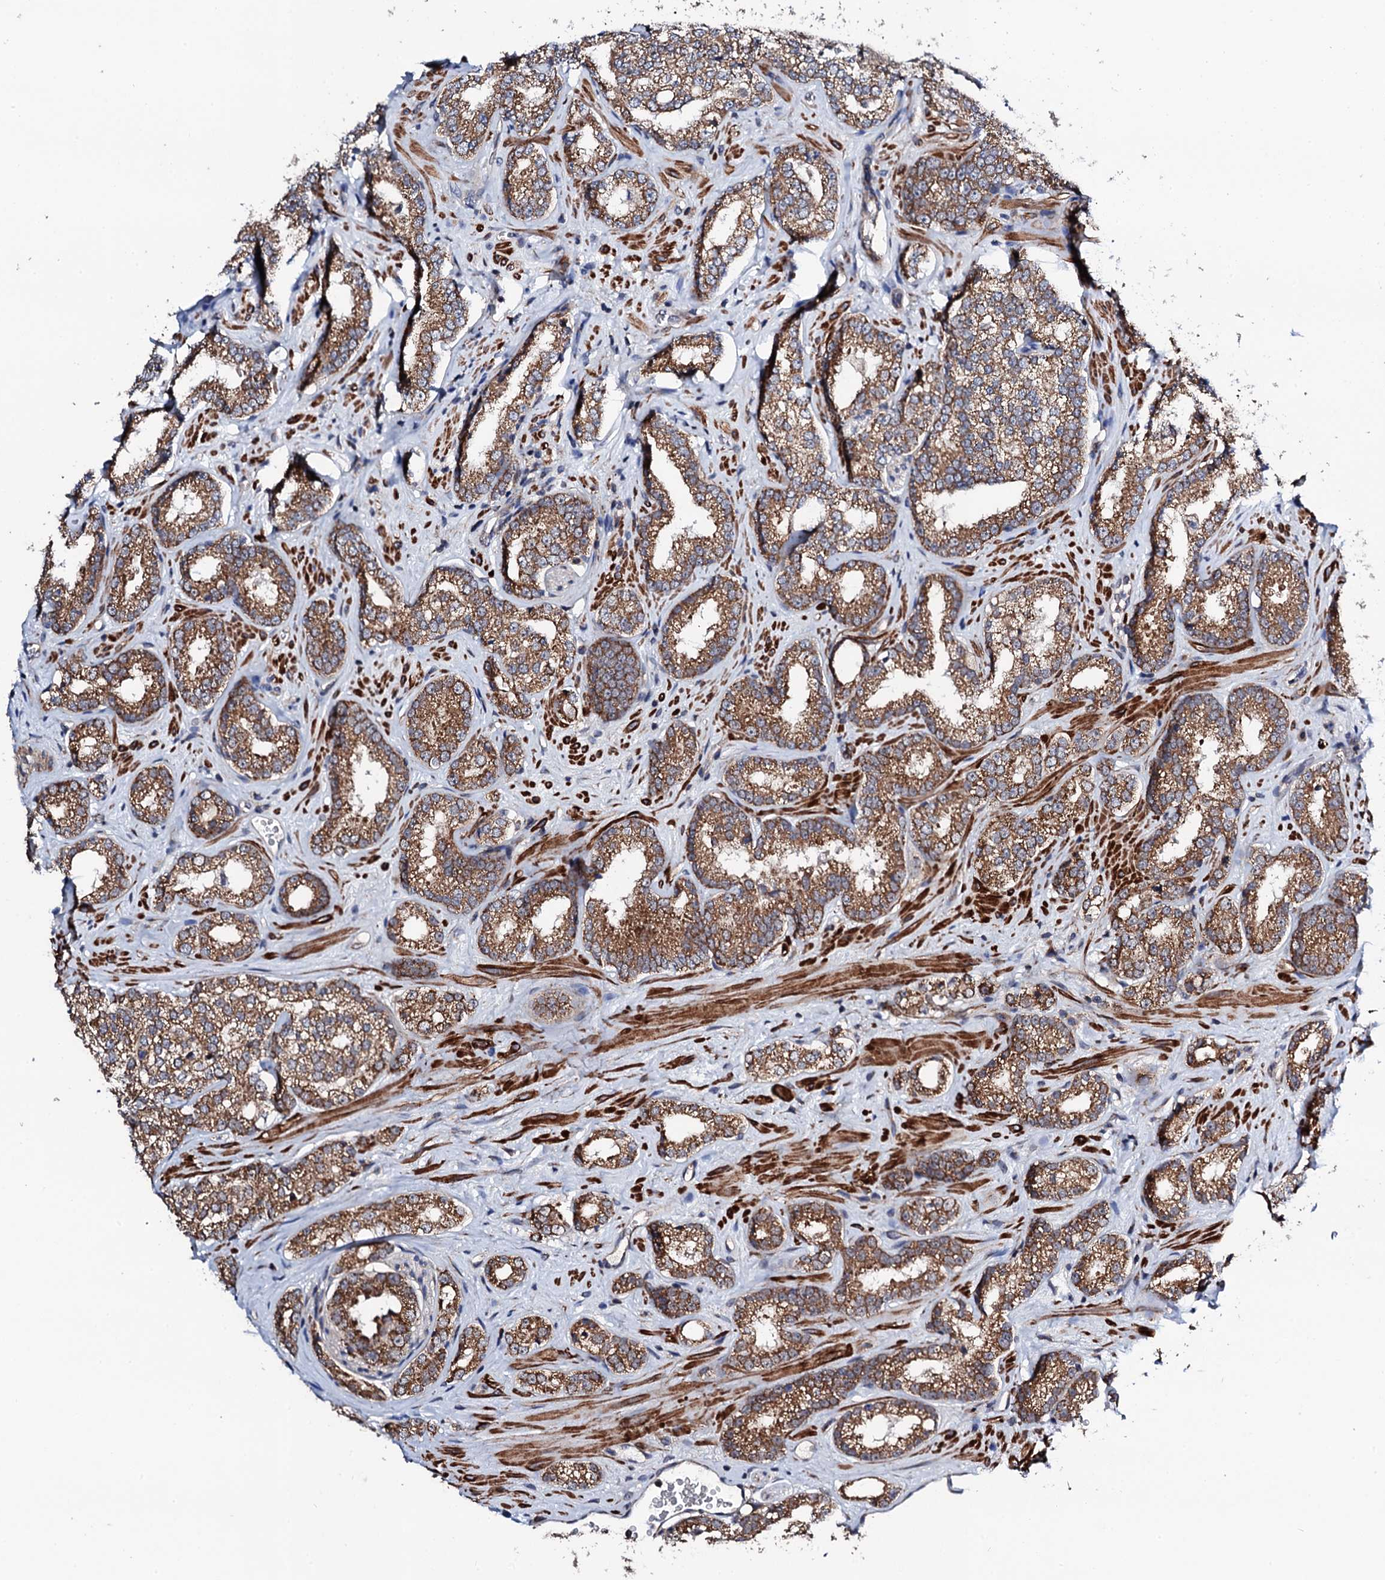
{"staining": {"intensity": "strong", "quantity": ">75%", "location": "cytoplasmic/membranous"}, "tissue": "prostate cancer", "cell_type": "Tumor cells", "image_type": "cancer", "snomed": [{"axis": "morphology", "description": "Normal tissue, NOS"}, {"axis": "morphology", "description": "Adenocarcinoma, High grade"}, {"axis": "topography", "description": "Prostate"}], "caption": "Immunohistochemistry (IHC) of prostate cancer exhibits high levels of strong cytoplasmic/membranous expression in about >75% of tumor cells.", "gene": "COG4", "patient": {"sex": "male", "age": 83}}